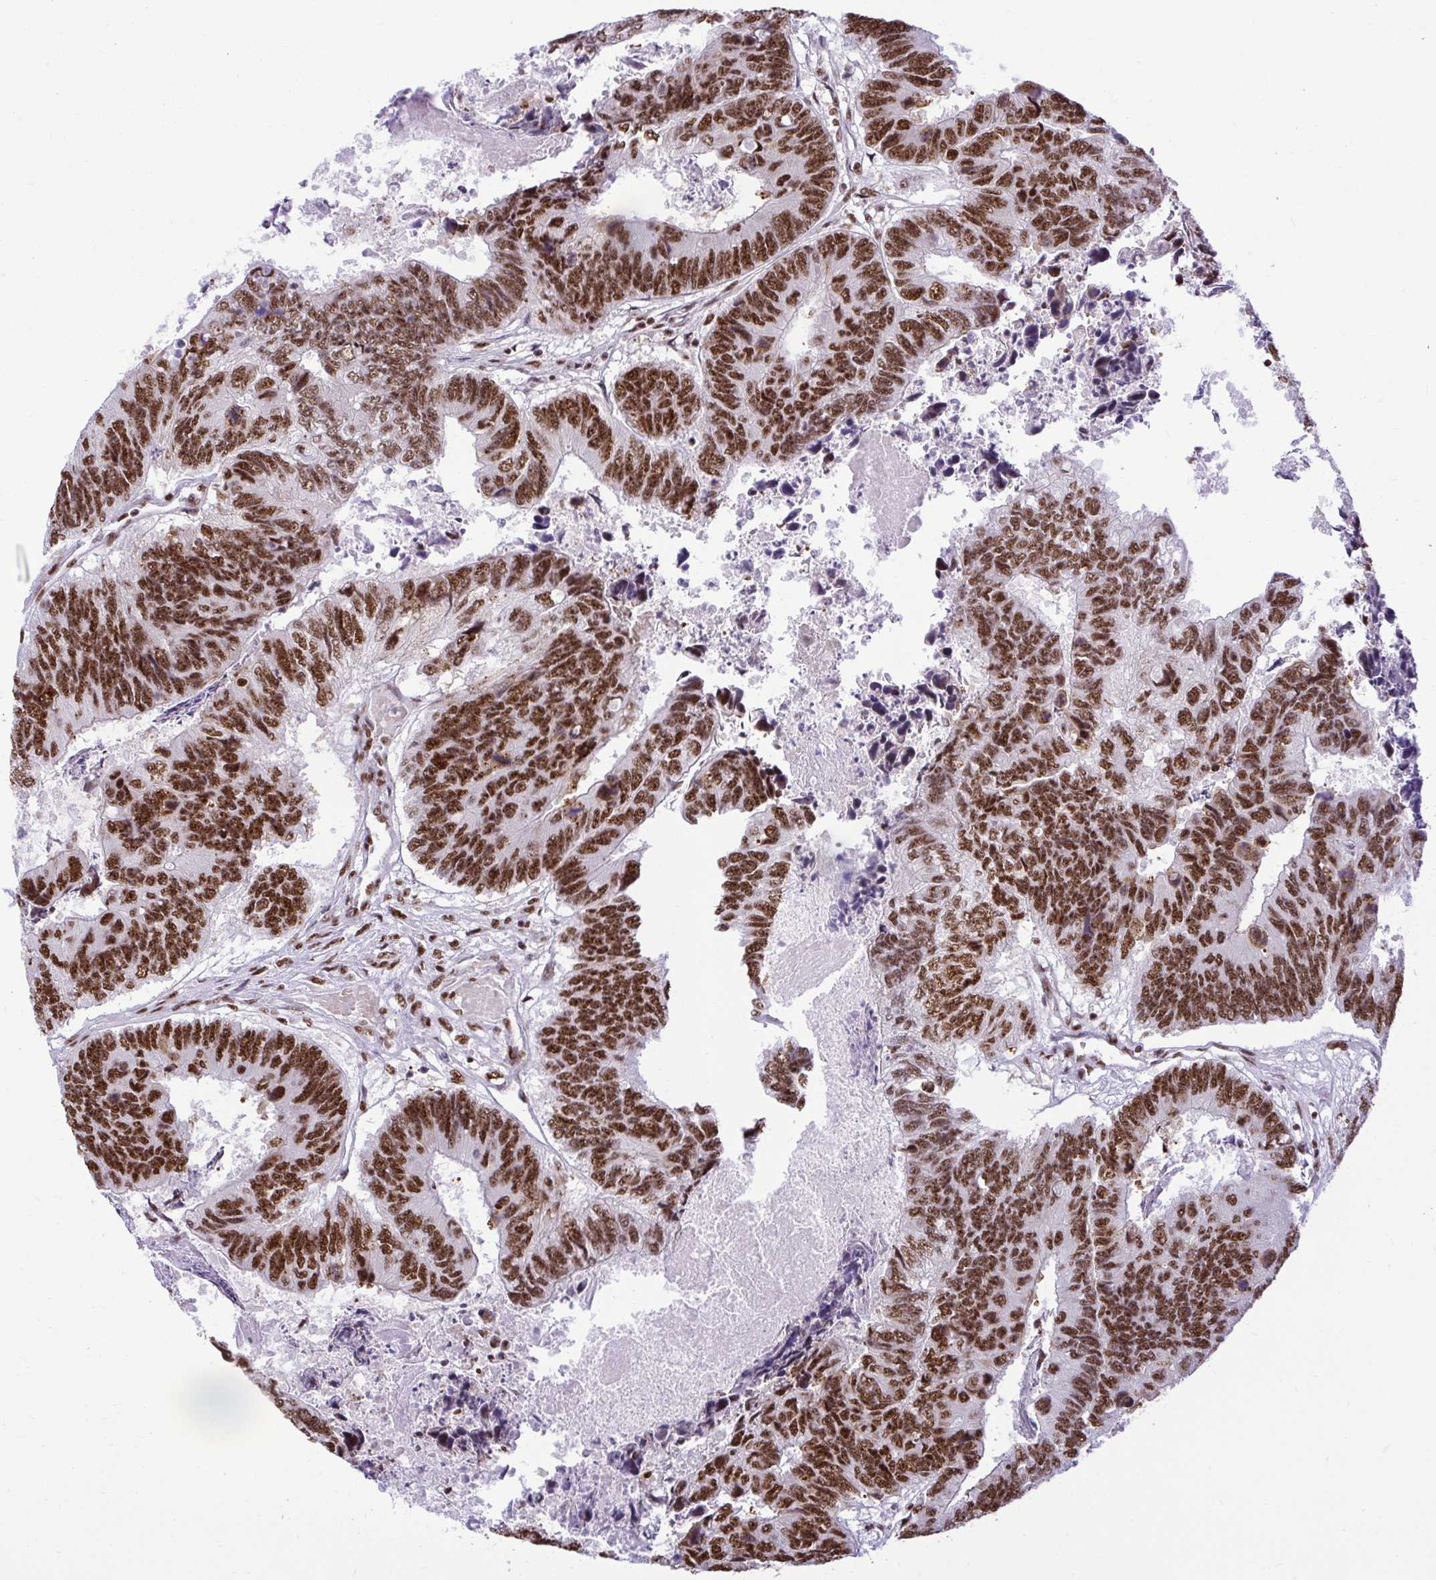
{"staining": {"intensity": "strong", "quantity": ">75%", "location": "nuclear"}, "tissue": "colorectal cancer", "cell_type": "Tumor cells", "image_type": "cancer", "snomed": [{"axis": "morphology", "description": "Adenocarcinoma, NOS"}, {"axis": "topography", "description": "Colon"}], "caption": "DAB (3,3'-diaminobenzidine) immunohistochemical staining of human colorectal adenocarcinoma displays strong nuclear protein positivity in approximately >75% of tumor cells.", "gene": "PRPF19", "patient": {"sex": "female", "age": 67}}